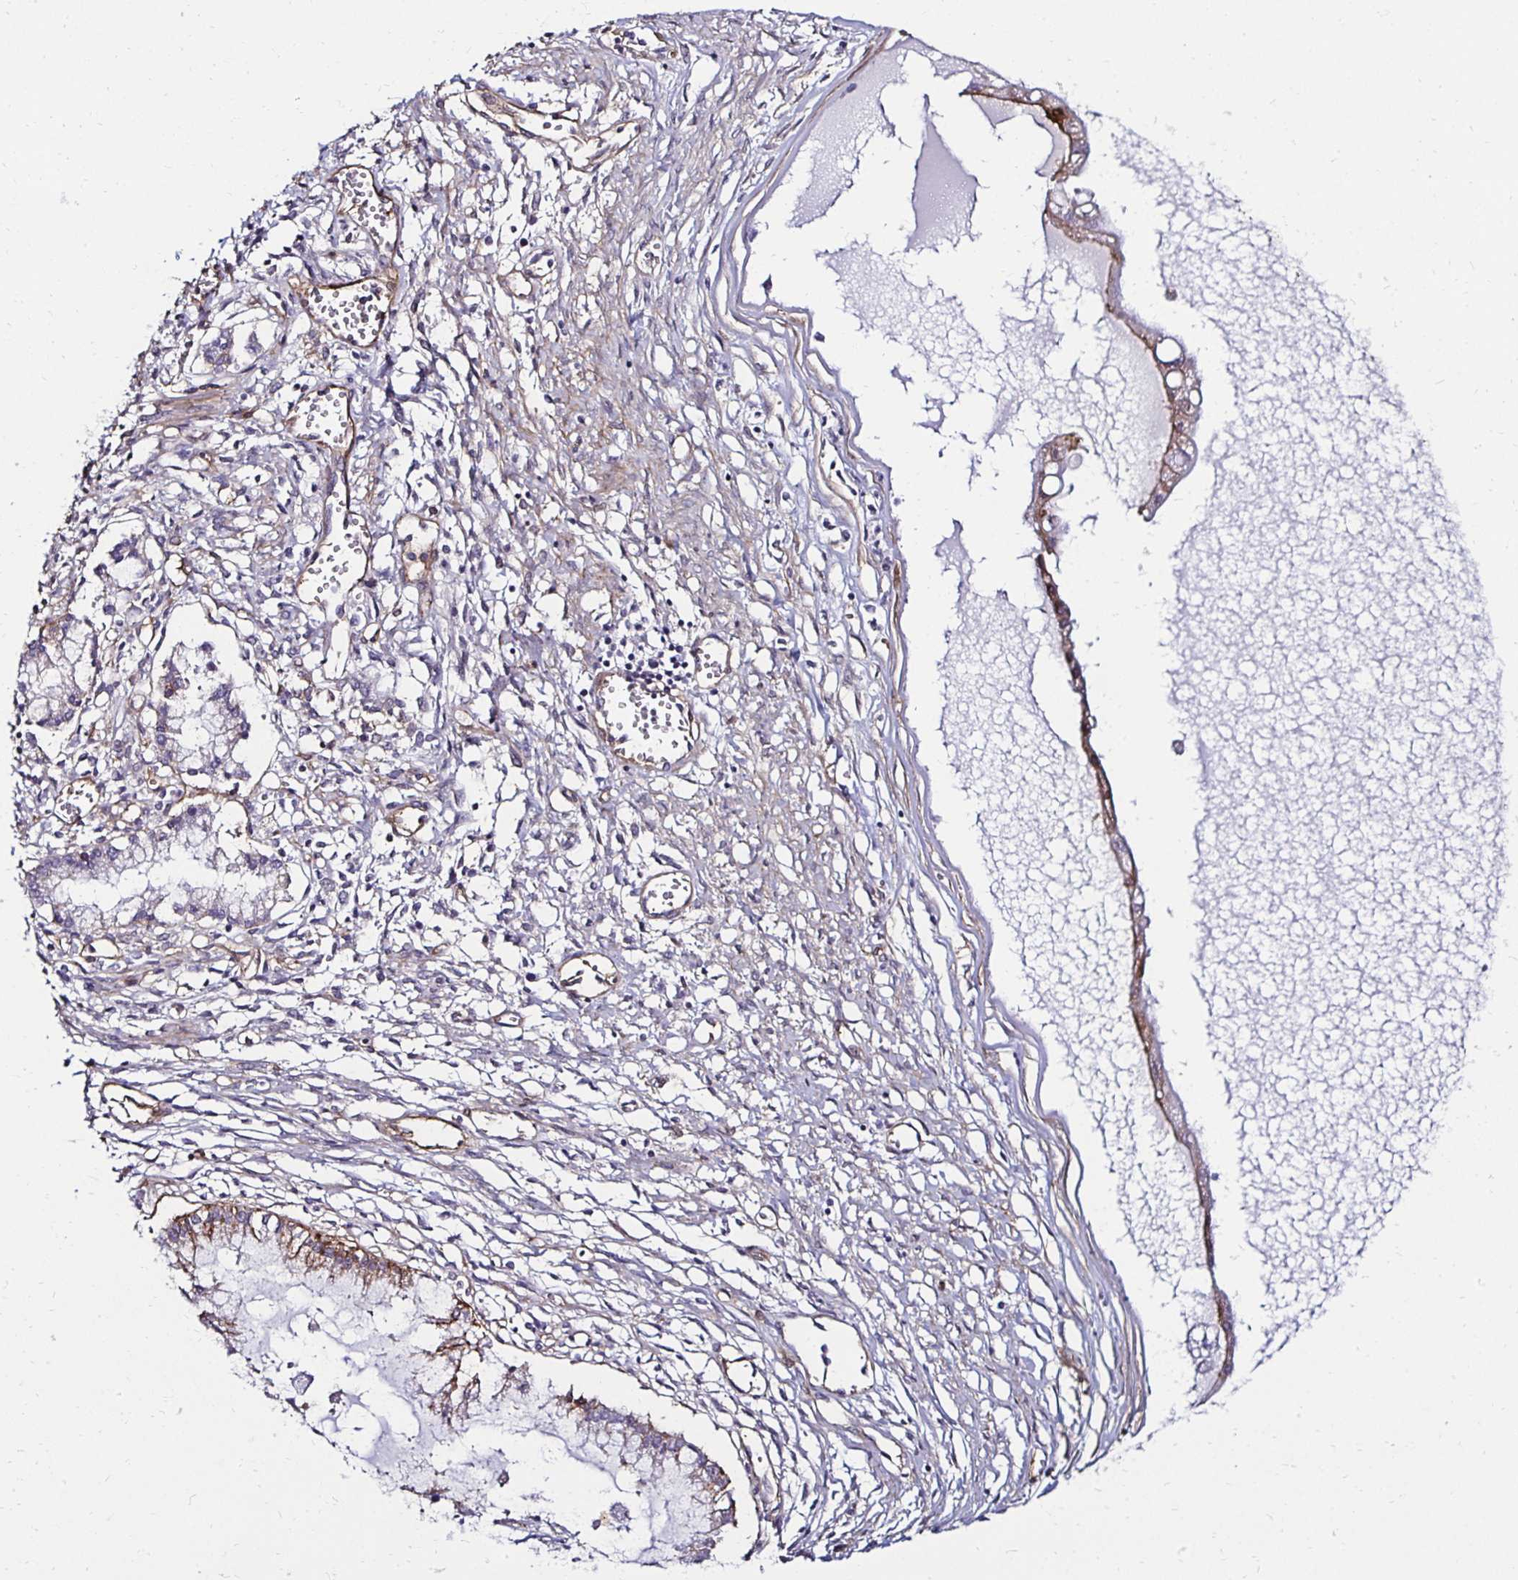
{"staining": {"intensity": "weak", "quantity": "<25%", "location": "cytoplasmic/membranous"}, "tissue": "ovarian cancer", "cell_type": "Tumor cells", "image_type": "cancer", "snomed": [{"axis": "morphology", "description": "Cystadenocarcinoma, mucinous, NOS"}, {"axis": "topography", "description": "Ovary"}], "caption": "The immunohistochemistry photomicrograph has no significant staining in tumor cells of mucinous cystadenocarcinoma (ovarian) tissue.", "gene": "ITGB1", "patient": {"sex": "female", "age": 34}}